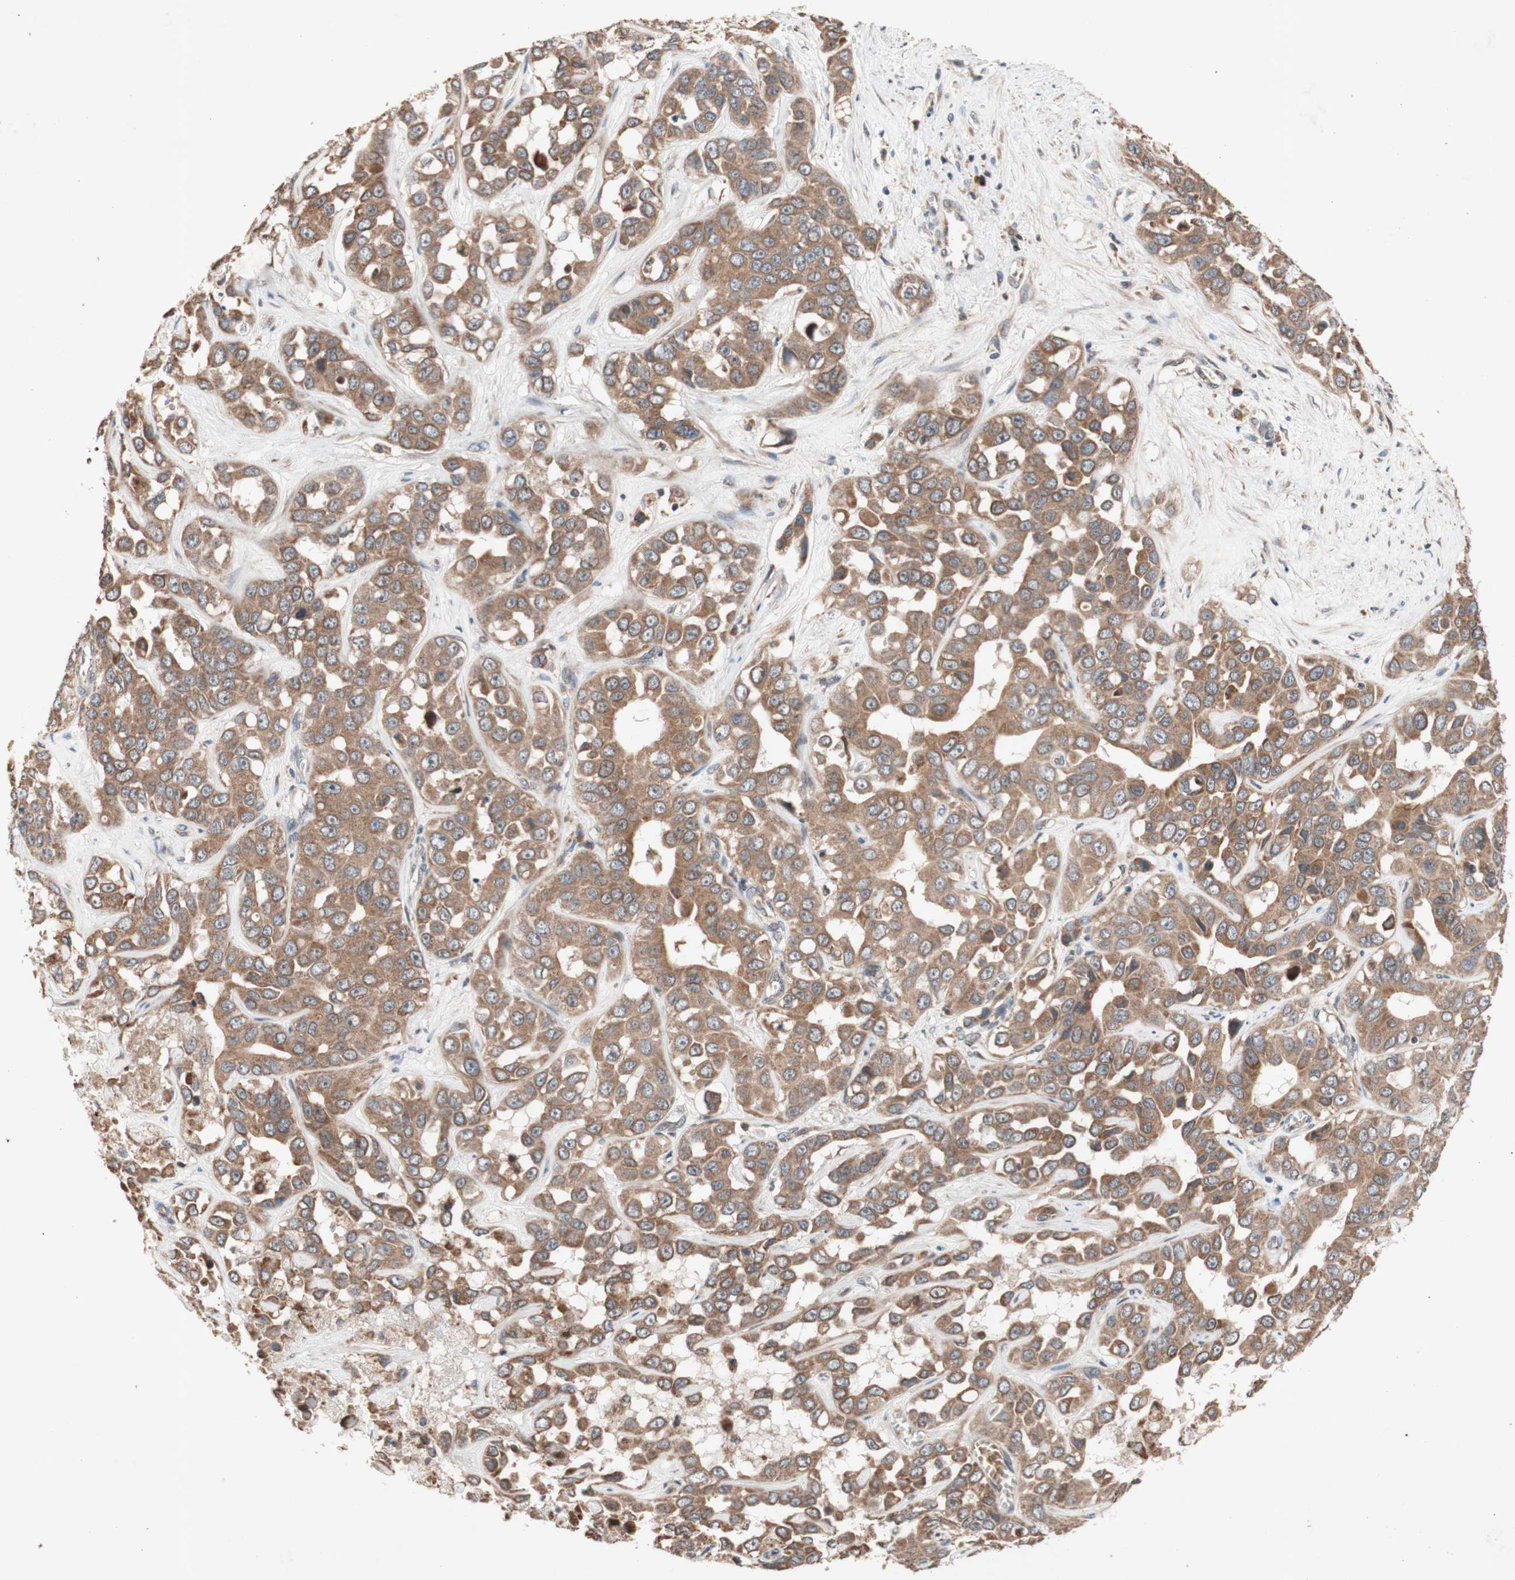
{"staining": {"intensity": "moderate", "quantity": ">75%", "location": "cytoplasmic/membranous"}, "tissue": "liver cancer", "cell_type": "Tumor cells", "image_type": "cancer", "snomed": [{"axis": "morphology", "description": "Cholangiocarcinoma"}, {"axis": "topography", "description": "Liver"}], "caption": "Approximately >75% of tumor cells in liver cancer exhibit moderate cytoplasmic/membranous protein staining as visualized by brown immunohistochemical staining.", "gene": "DDOST", "patient": {"sex": "female", "age": 52}}